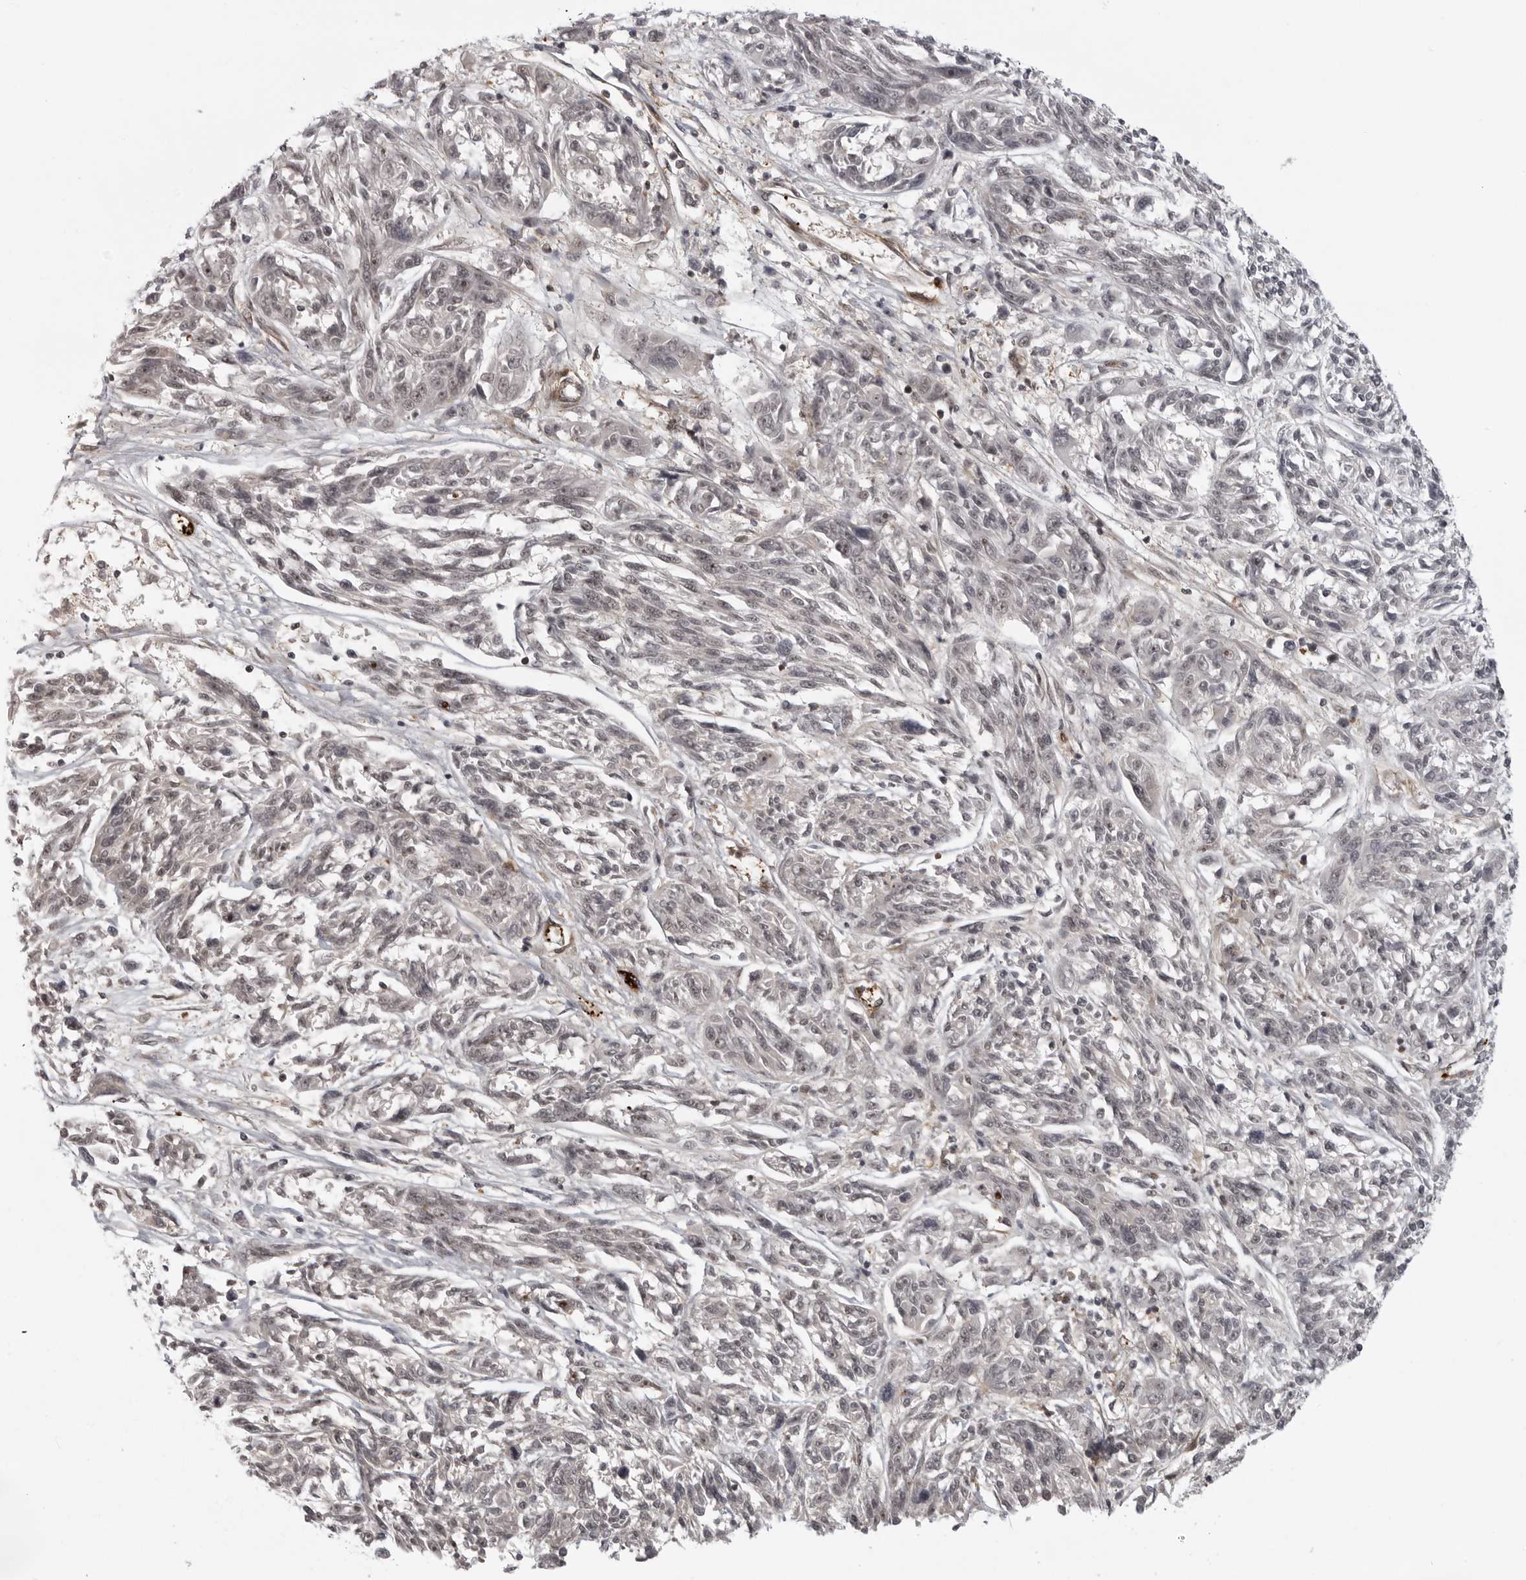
{"staining": {"intensity": "negative", "quantity": "none", "location": "none"}, "tissue": "melanoma", "cell_type": "Tumor cells", "image_type": "cancer", "snomed": [{"axis": "morphology", "description": "Malignant melanoma, NOS"}, {"axis": "topography", "description": "Skin"}], "caption": "Malignant melanoma was stained to show a protein in brown. There is no significant expression in tumor cells.", "gene": "TUT4", "patient": {"sex": "male", "age": 53}}